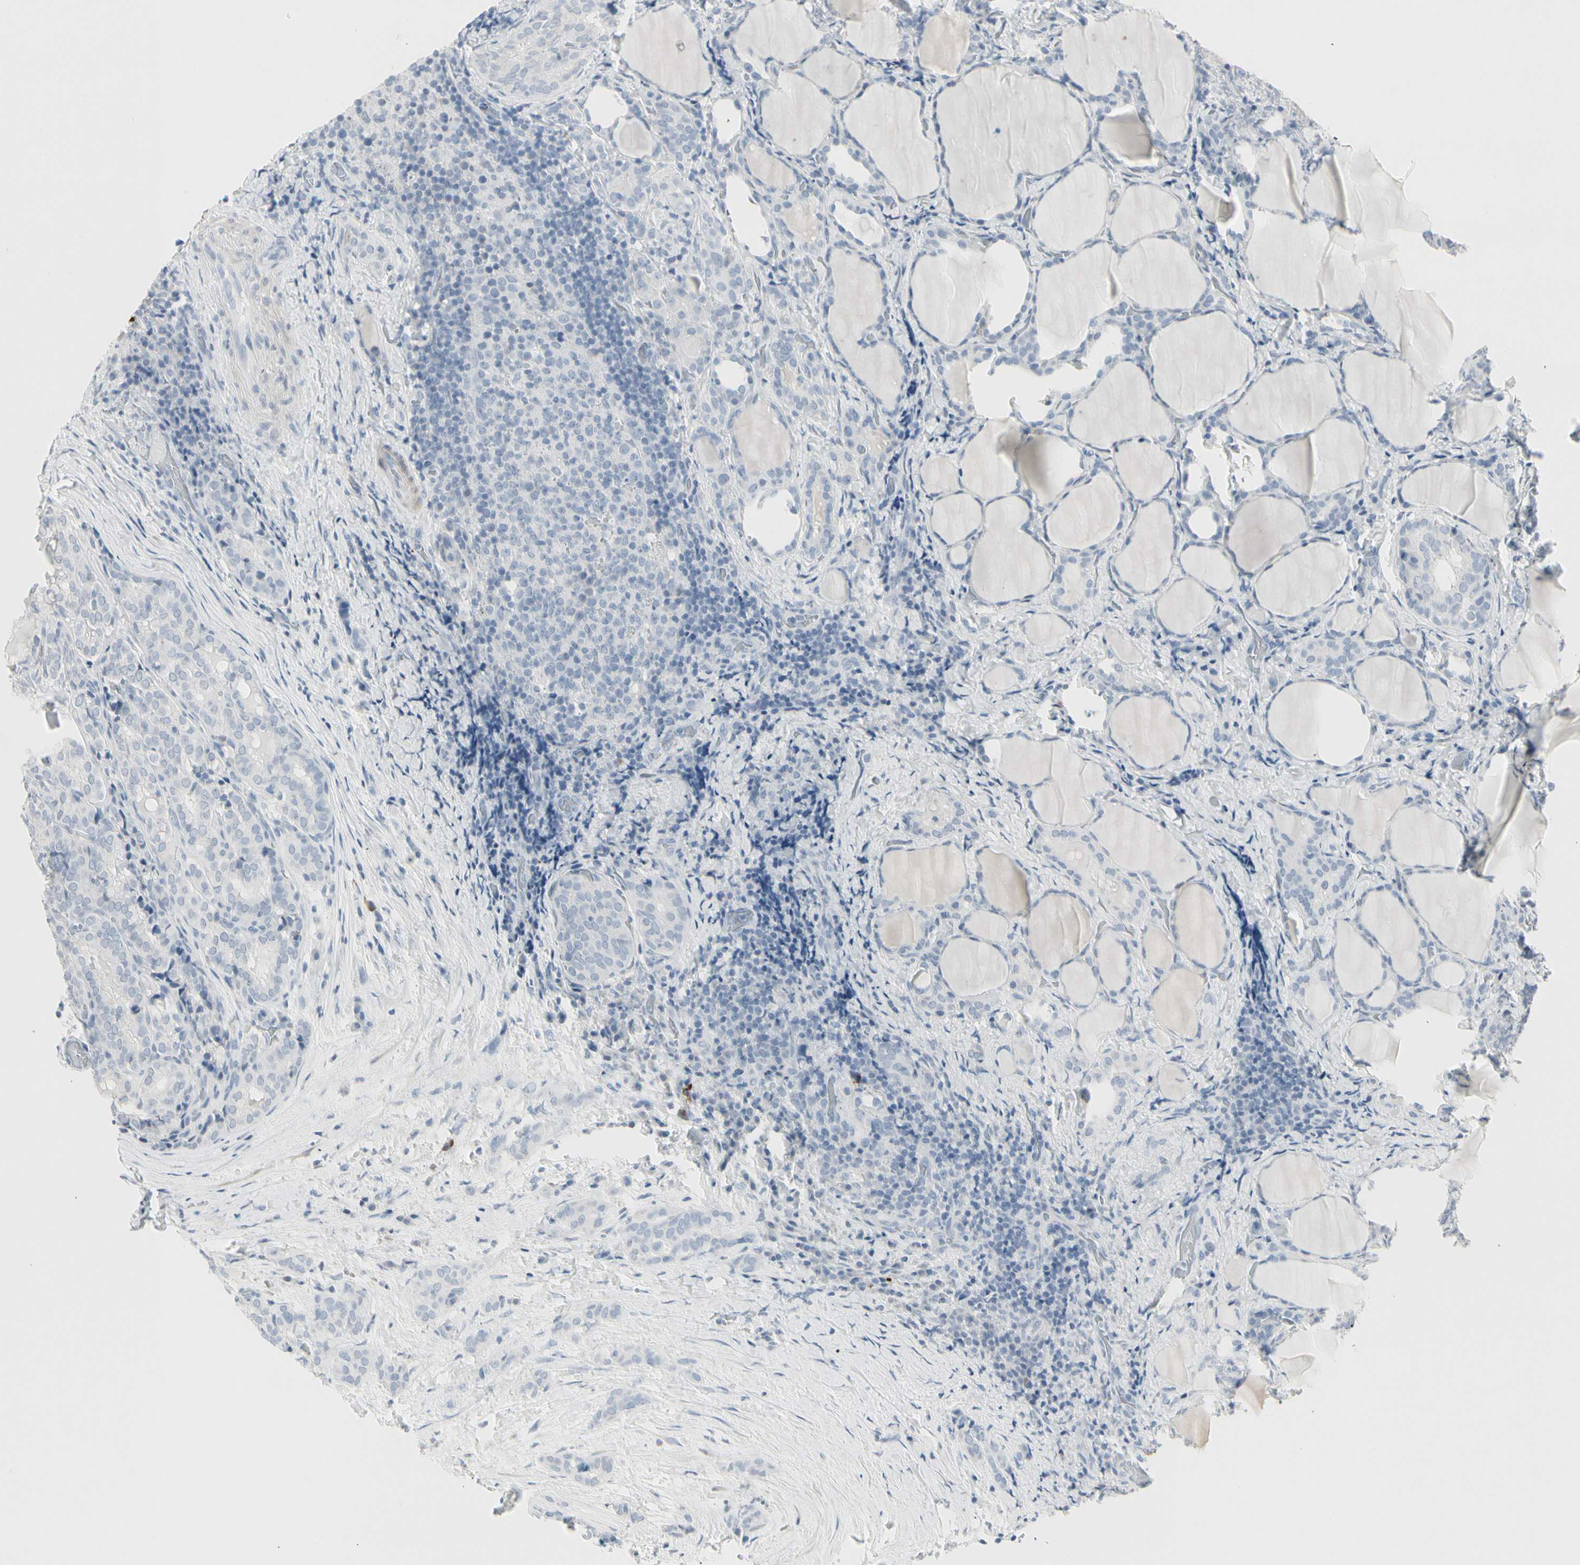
{"staining": {"intensity": "negative", "quantity": "none", "location": "none"}, "tissue": "thyroid cancer", "cell_type": "Tumor cells", "image_type": "cancer", "snomed": [{"axis": "morphology", "description": "Normal tissue, NOS"}, {"axis": "morphology", "description": "Papillary adenocarcinoma, NOS"}, {"axis": "topography", "description": "Thyroid gland"}], "caption": "This is an IHC micrograph of thyroid papillary adenocarcinoma. There is no positivity in tumor cells.", "gene": "DMPK", "patient": {"sex": "female", "age": 30}}